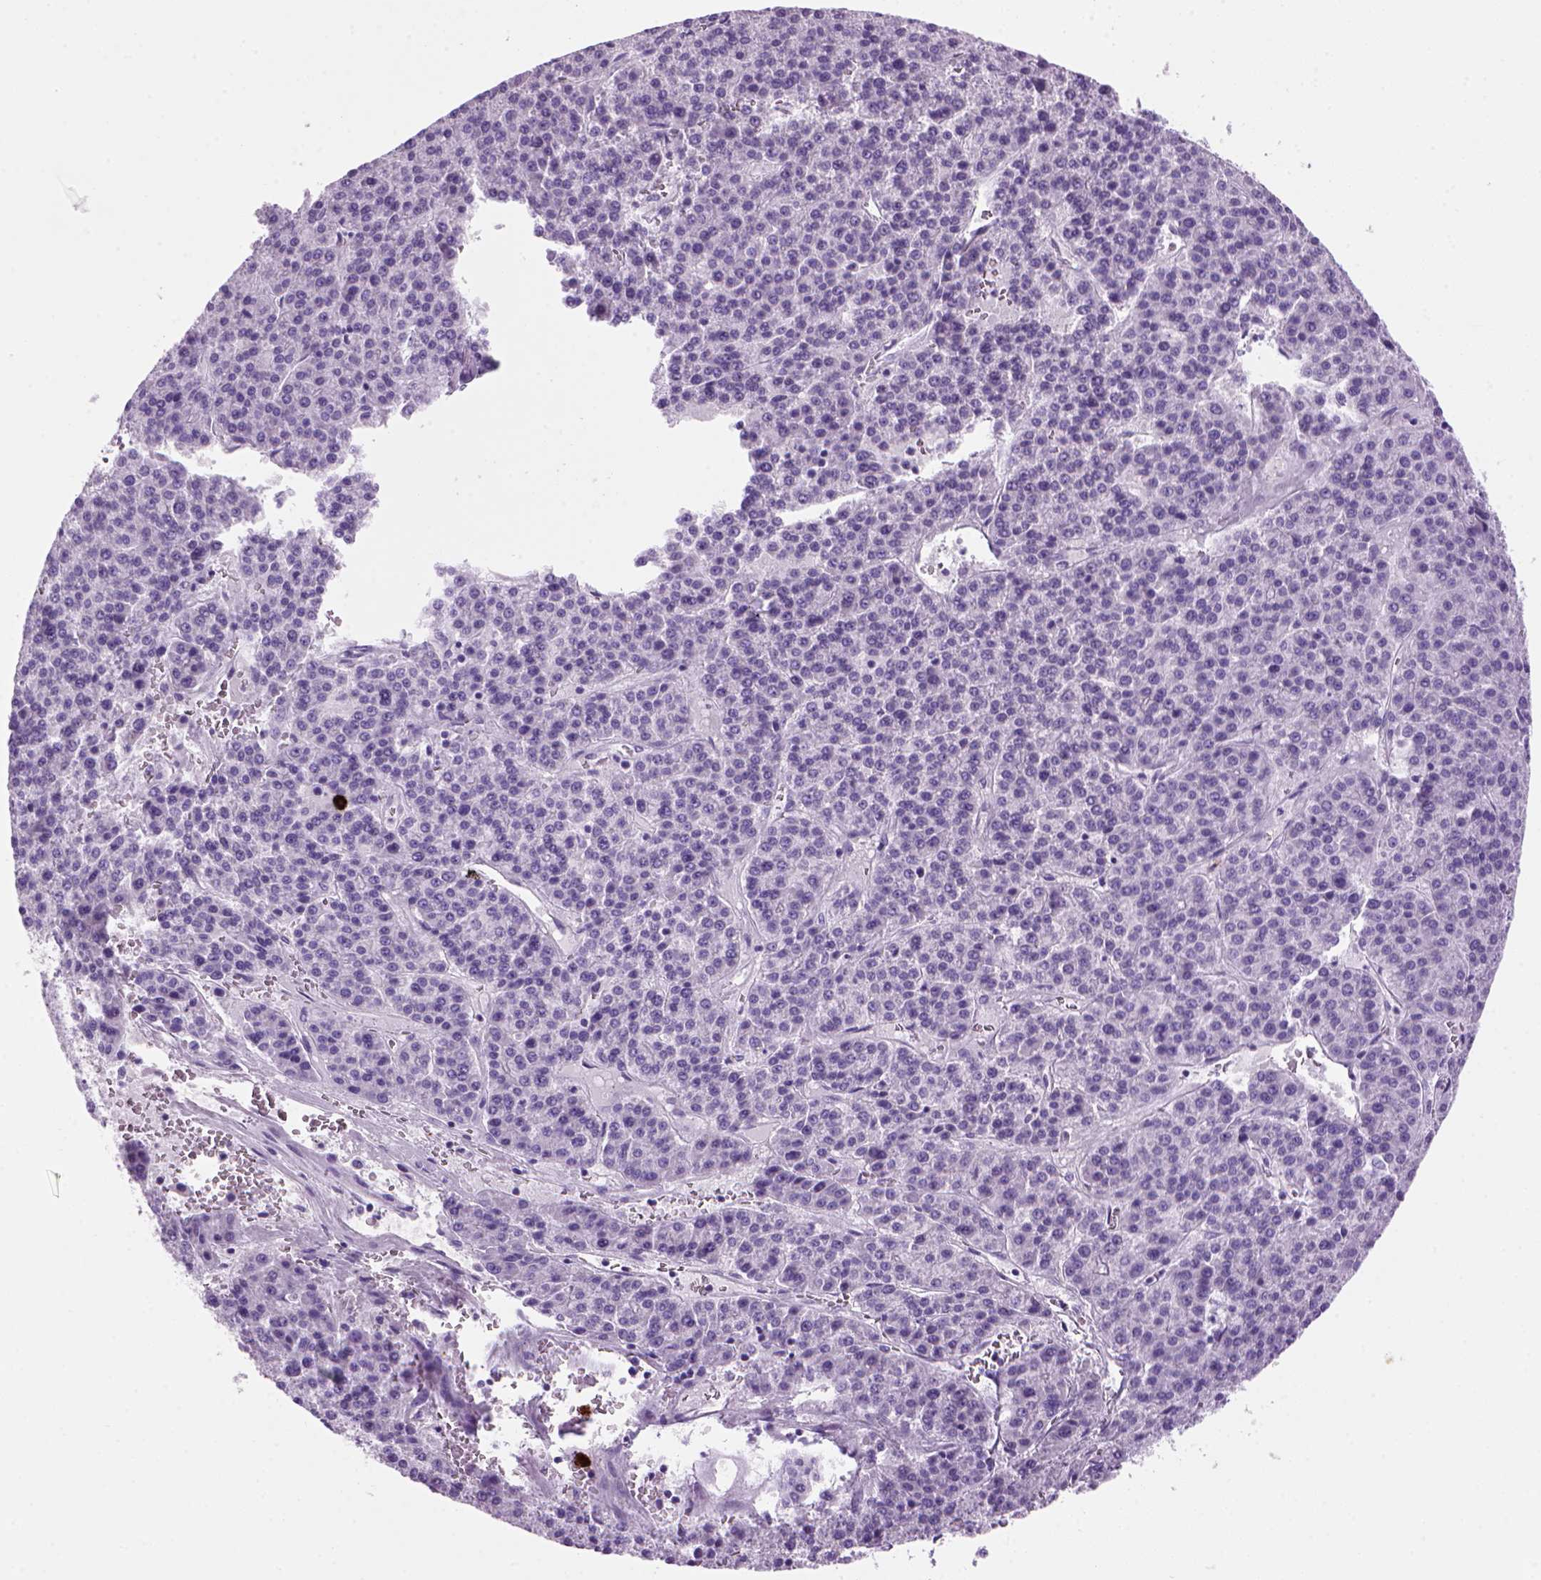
{"staining": {"intensity": "negative", "quantity": "none", "location": "none"}, "tissue": "liver cancer", "cell_type": "Tumor cells", "image_type": "cancer", "snomed": [{"axis": "morphology", "description": "Carcinoma, Hepatocellular, NOS"}, {"axis": "topography", "description": "Liver"}], "caption": "Immunohistochemistry micrograph of liver hepatocellular carcinoma stained for a protein (brown), which displays no positivity in tumor cells.", "gene": "MZB1", "patient": {"sex": "female", "age": 58}}